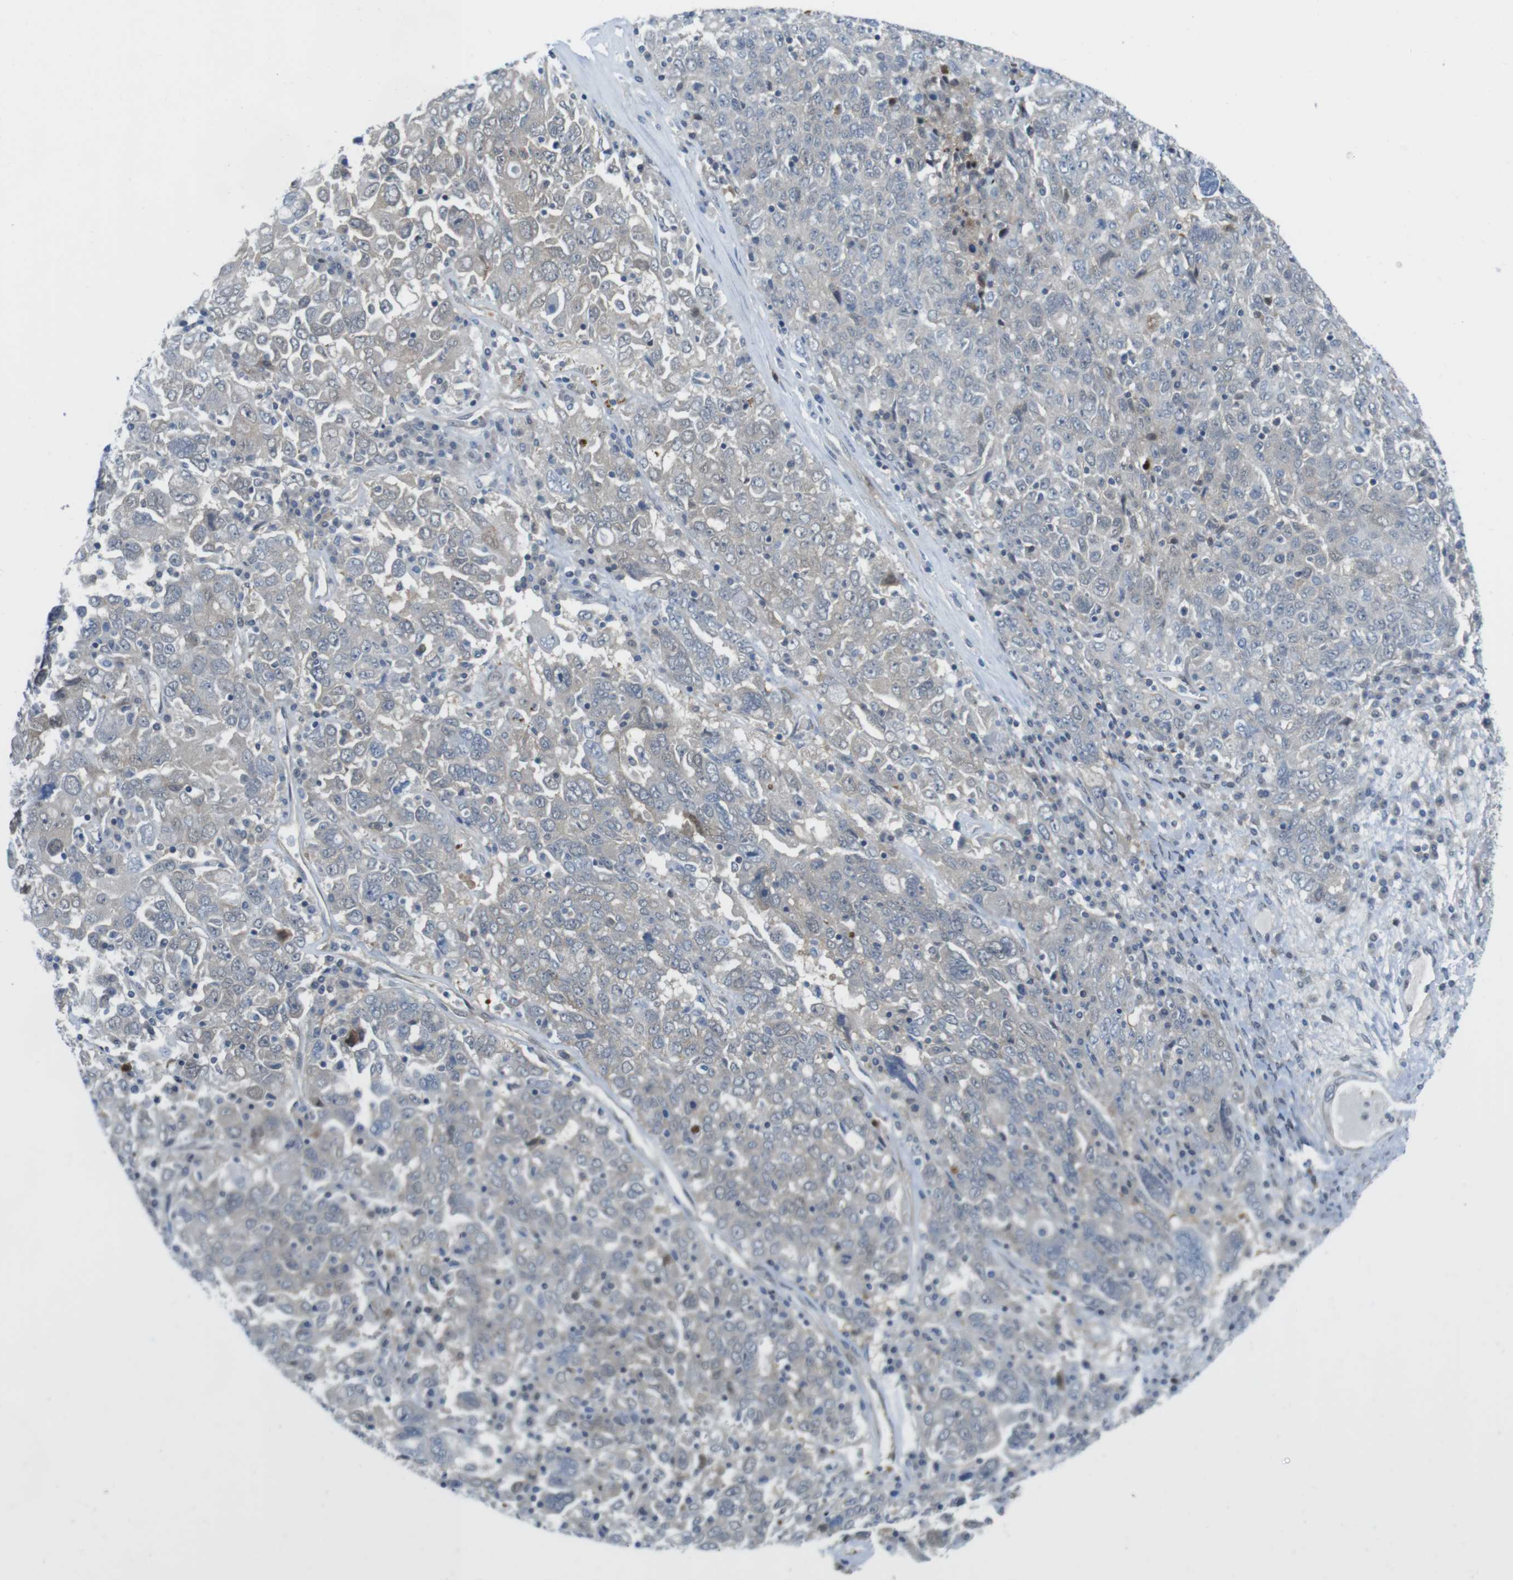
{"staining": {"intensity": "negative", "quantity": "none", "location": "none"}, "tissue": "ovarian cancer", "cell_type": "Tumor cells", "image_type": "cancer", "snomed": [{"axis": "morphology", "description": "Carcinoma, endometroid"}, {"axis": "topography", "description": "Ovary"}], "caption": "The image exhibits no staining of tumor cells in ovarian endometroid carcinoma.", "gene": "CASP2", "patient": {"sex": "female", "age": 62}}